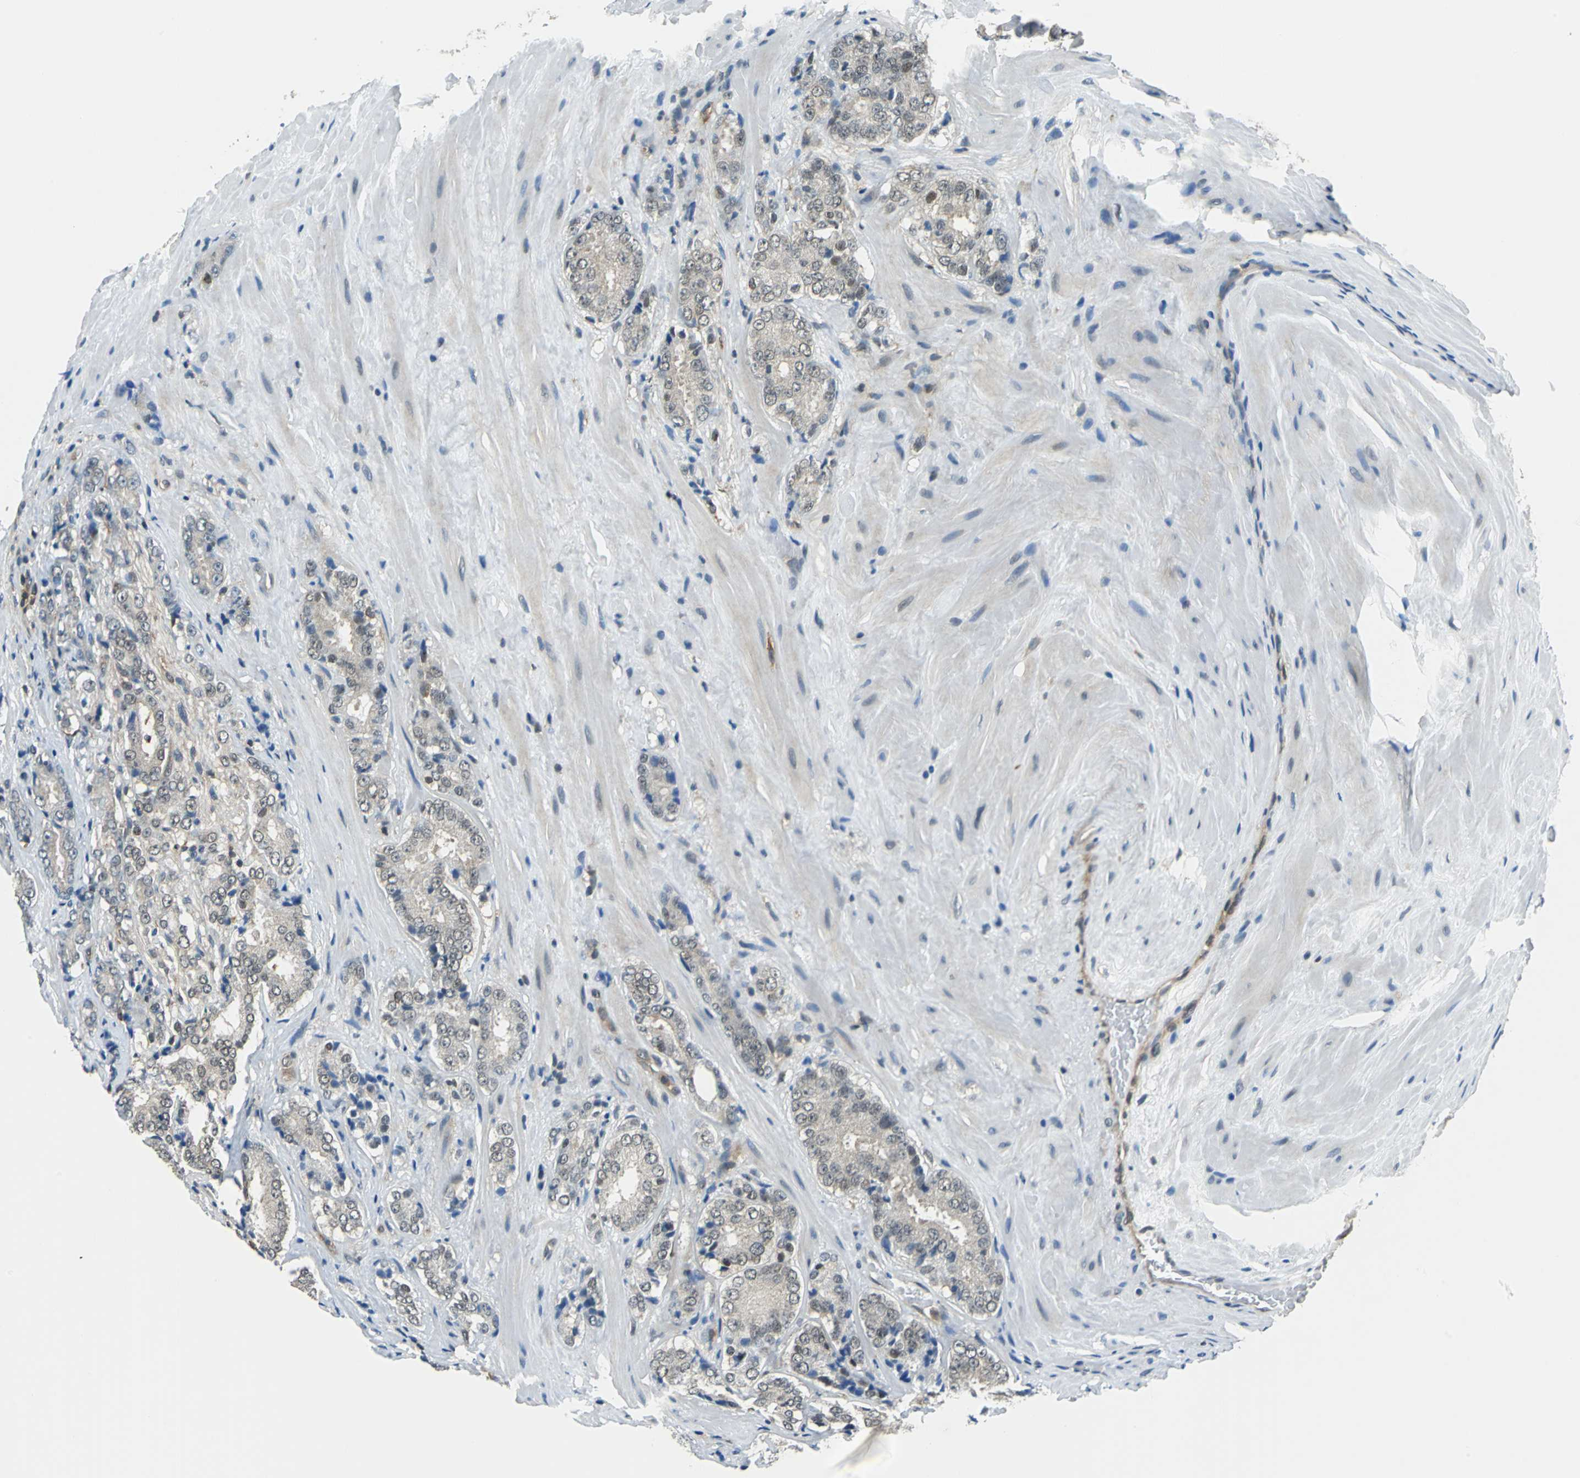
{"staining": {"intensity": "weak", "quantity": "25%-75%", "location": "cytoplasmic/membranous,nuclear"}, "tissue": "prostate cancer", "cell_type": "Tumor cells", "image_type": "cancer", "snomed": [{"axis": "morphology", "description": "Adenocarcinoma, High grade"}, {"axis": "topography", "description": "Prostate"}], "caption": "This histopathology image shows prostate high-grade adenocarcinoma stained with IHC to label a protein in brown. The cytoplasmic/membranous and nuclear of tumor cells show weak positivity for the protein. Nuclei are counter-stained blue.", "gene": "ARPC3", "patient": {"sex": "male", "age": 70}}